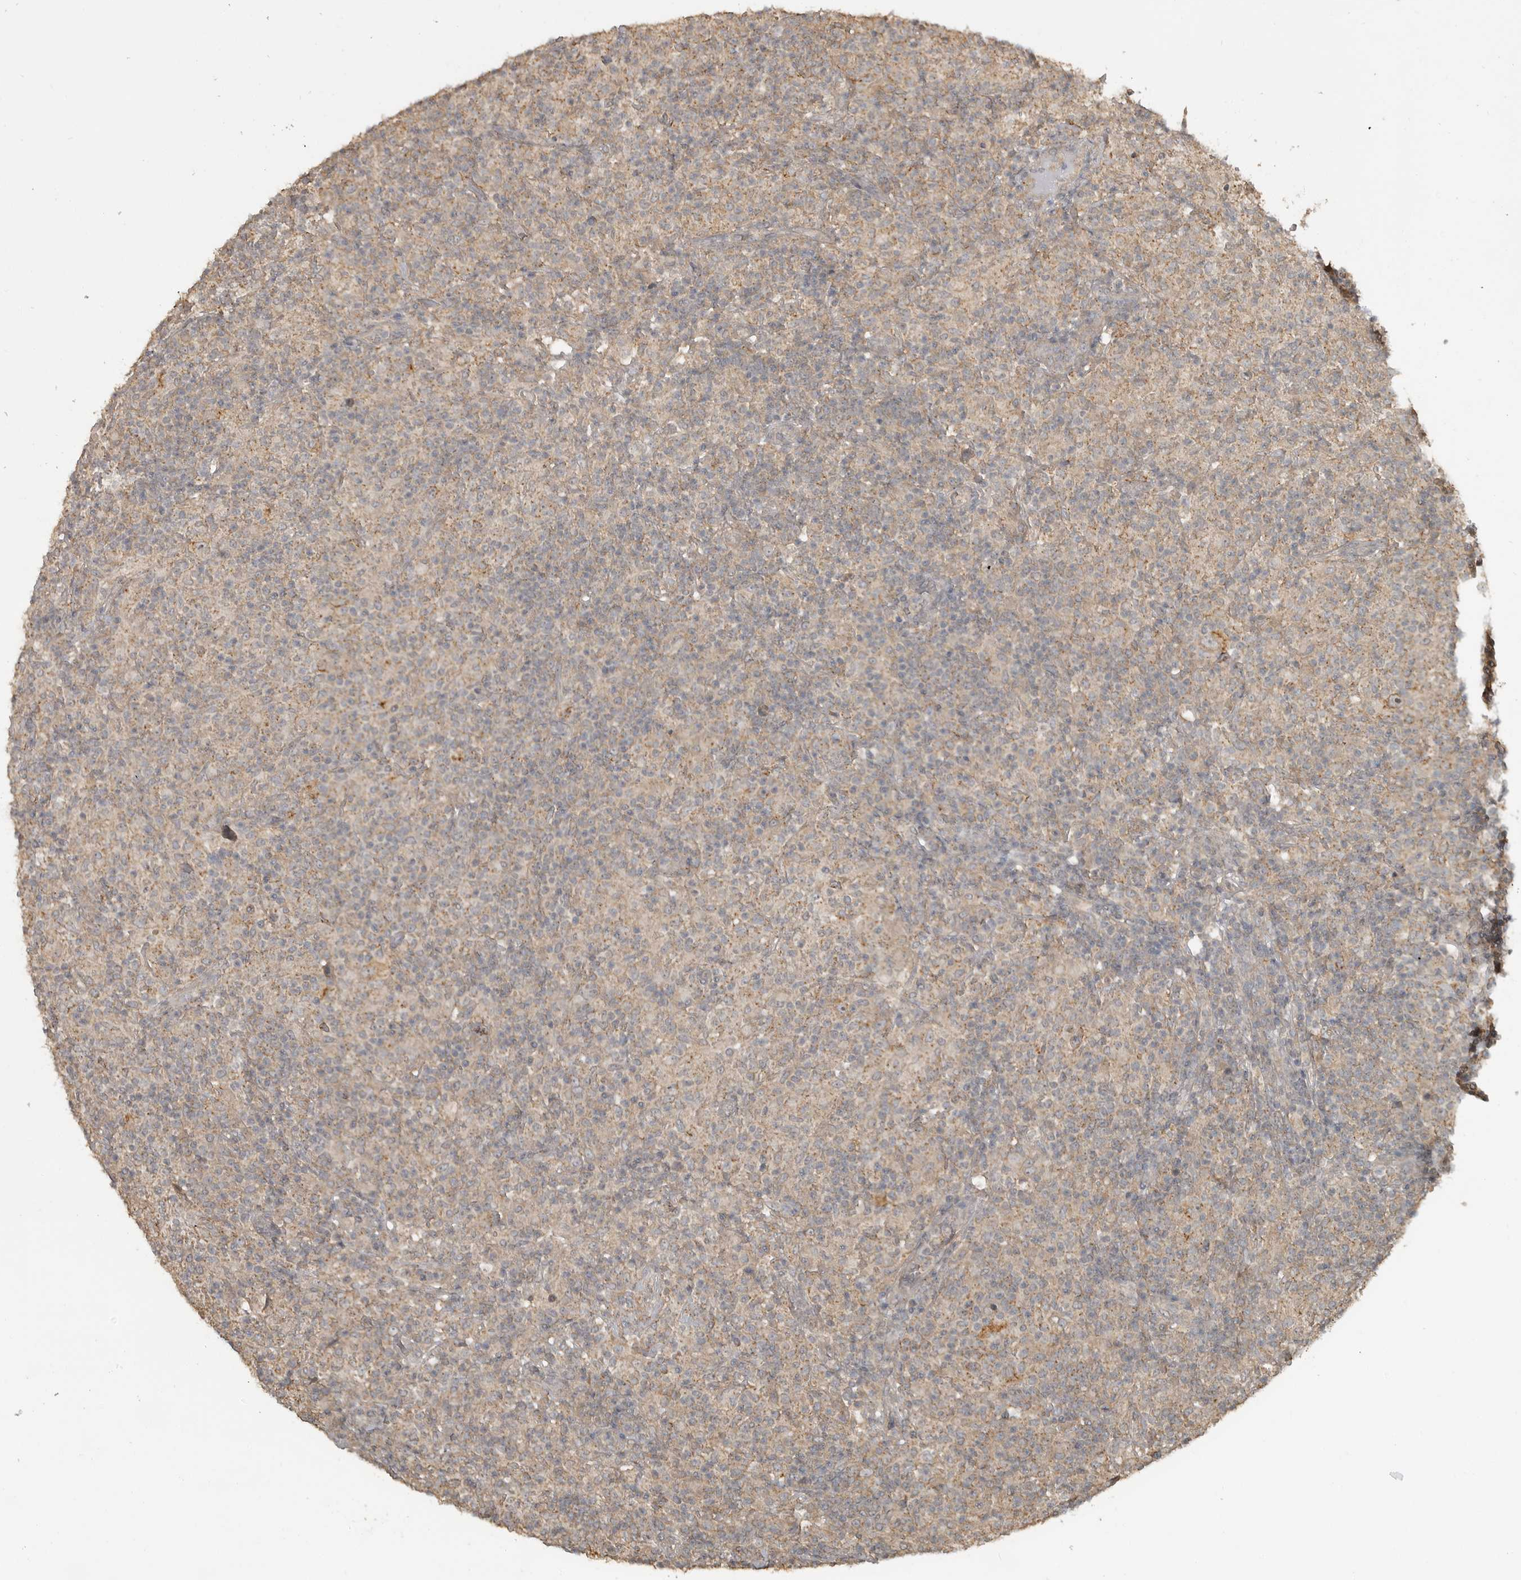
{"staining": {"intensity": "moderate", "quantity": "<25%", "location": "cytoplasmic/membranous"}, "tissue": "lymphoma", "cell_type": "Tumor cells", "image_type": "cancer", "snomed": [{"axis": "morphology", "description": "Hodgkin's disease, NOS"}, {"axis": "topography", "description": "Lymph node"}], "caption": "This micrograph exhibits Hodgkin's disease stained with immunohistochemistry to label a protein in brown. The cytoplasmic/membranous of tumor cells show moderate positivity for the protein. Nuclei are counter-stained blue.", "gene": "LLGL1", "patient": {"sex": "male", "age": 70}}